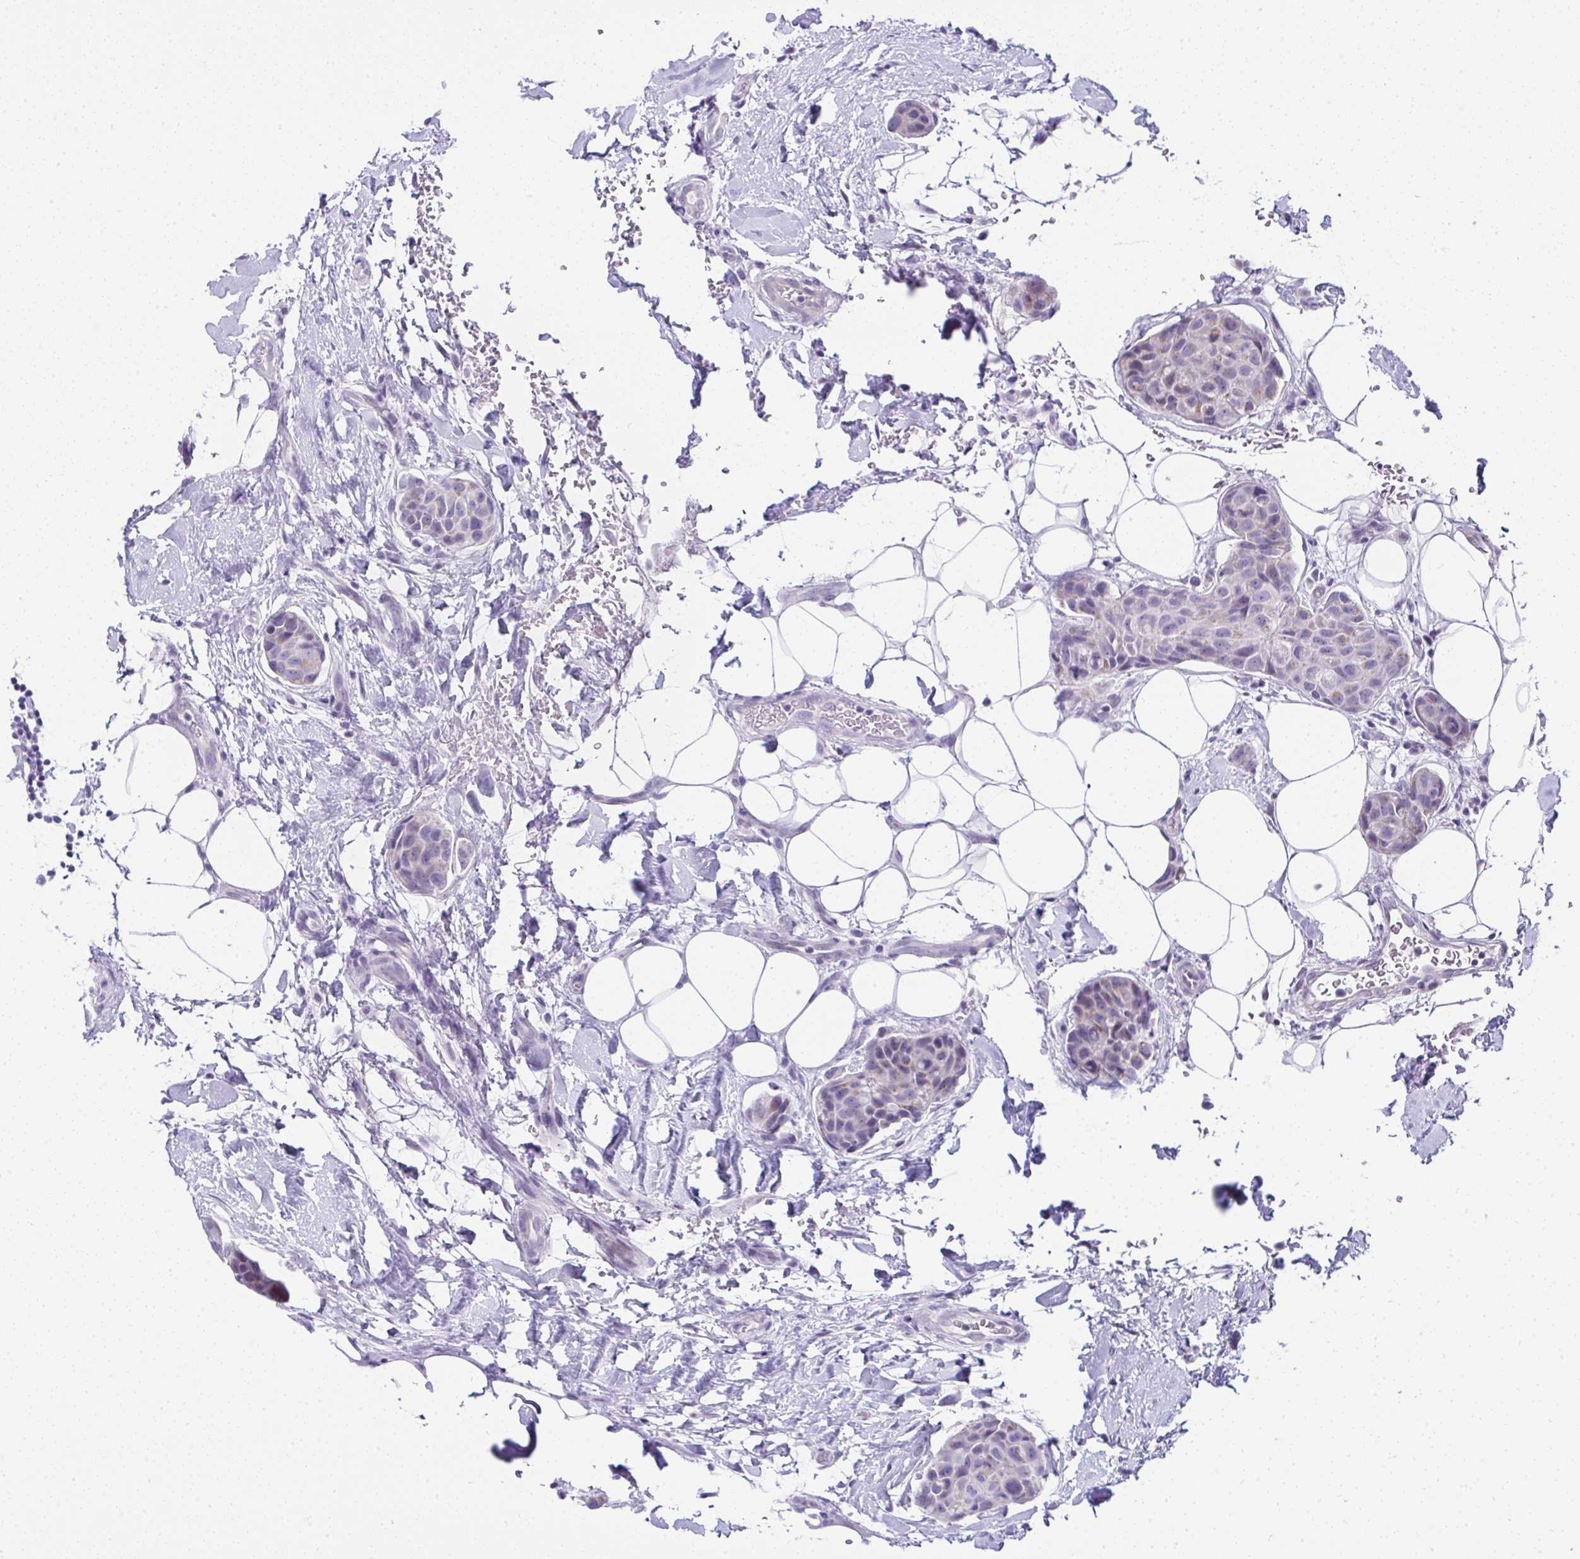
{"staining": {"intensity": "weak", "quantity": "25%-75%", "location": "cytoplasmic/membranous"}, "tissue": "breast cancer", "cell_type": "Tumor cells", "image_type": "cancer", "snomed": [{"axis": "morphology", "description": "Duct carcinoma"}, {"axis": "topography", "description": "Breast"}, {"axis": "topography", "description": "Lymph node"}], "caption": "Breast cancer tissue demonstrates weak cytoplasmic/membranous positivity in about 25%-75% of tumor cells, visualized by immunohistochemistry.", "gene": "RNF183", "patient": {"sex": "female", "age": 80}}